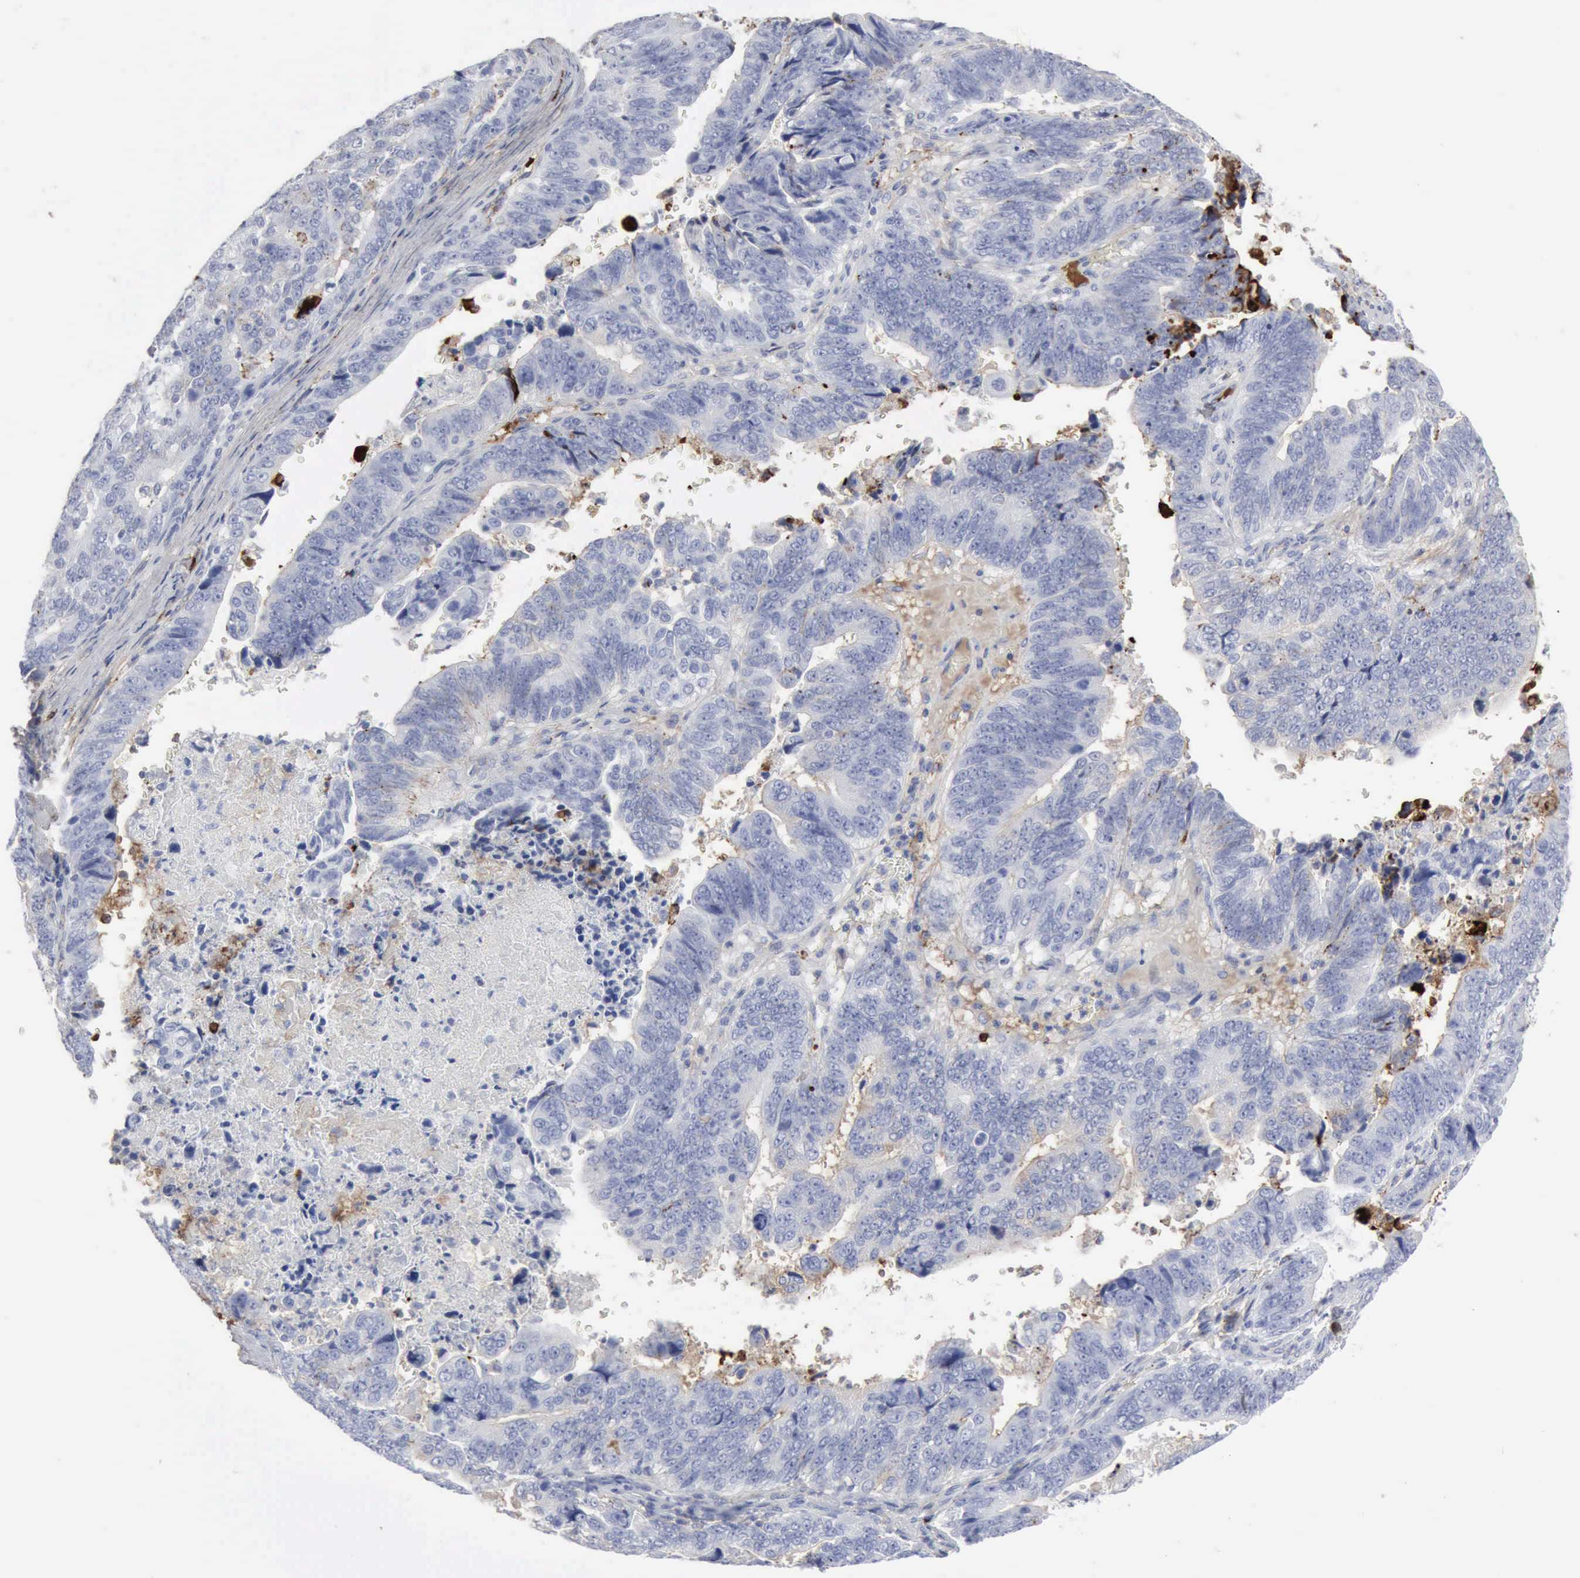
{"staining": {"intensity": "negative", "quantity": "none", "location": "none"}, "tissue": "stomach cancer", "cell_type": "Tumor cells", "image_type": "cancer", "snomed": [{"axis": "morphology", "description": "Adenocarcinoma, NOS"}, {"axis": "topography", "description": "Stomach, upper"}], "caption": "Human stomach cancer (adenocarcinoma) stained for a protein using IHC demonstrates no expression in tumor cells.", "gene": "C4BPA", "patient": {"sex": "female", "age": 50}}